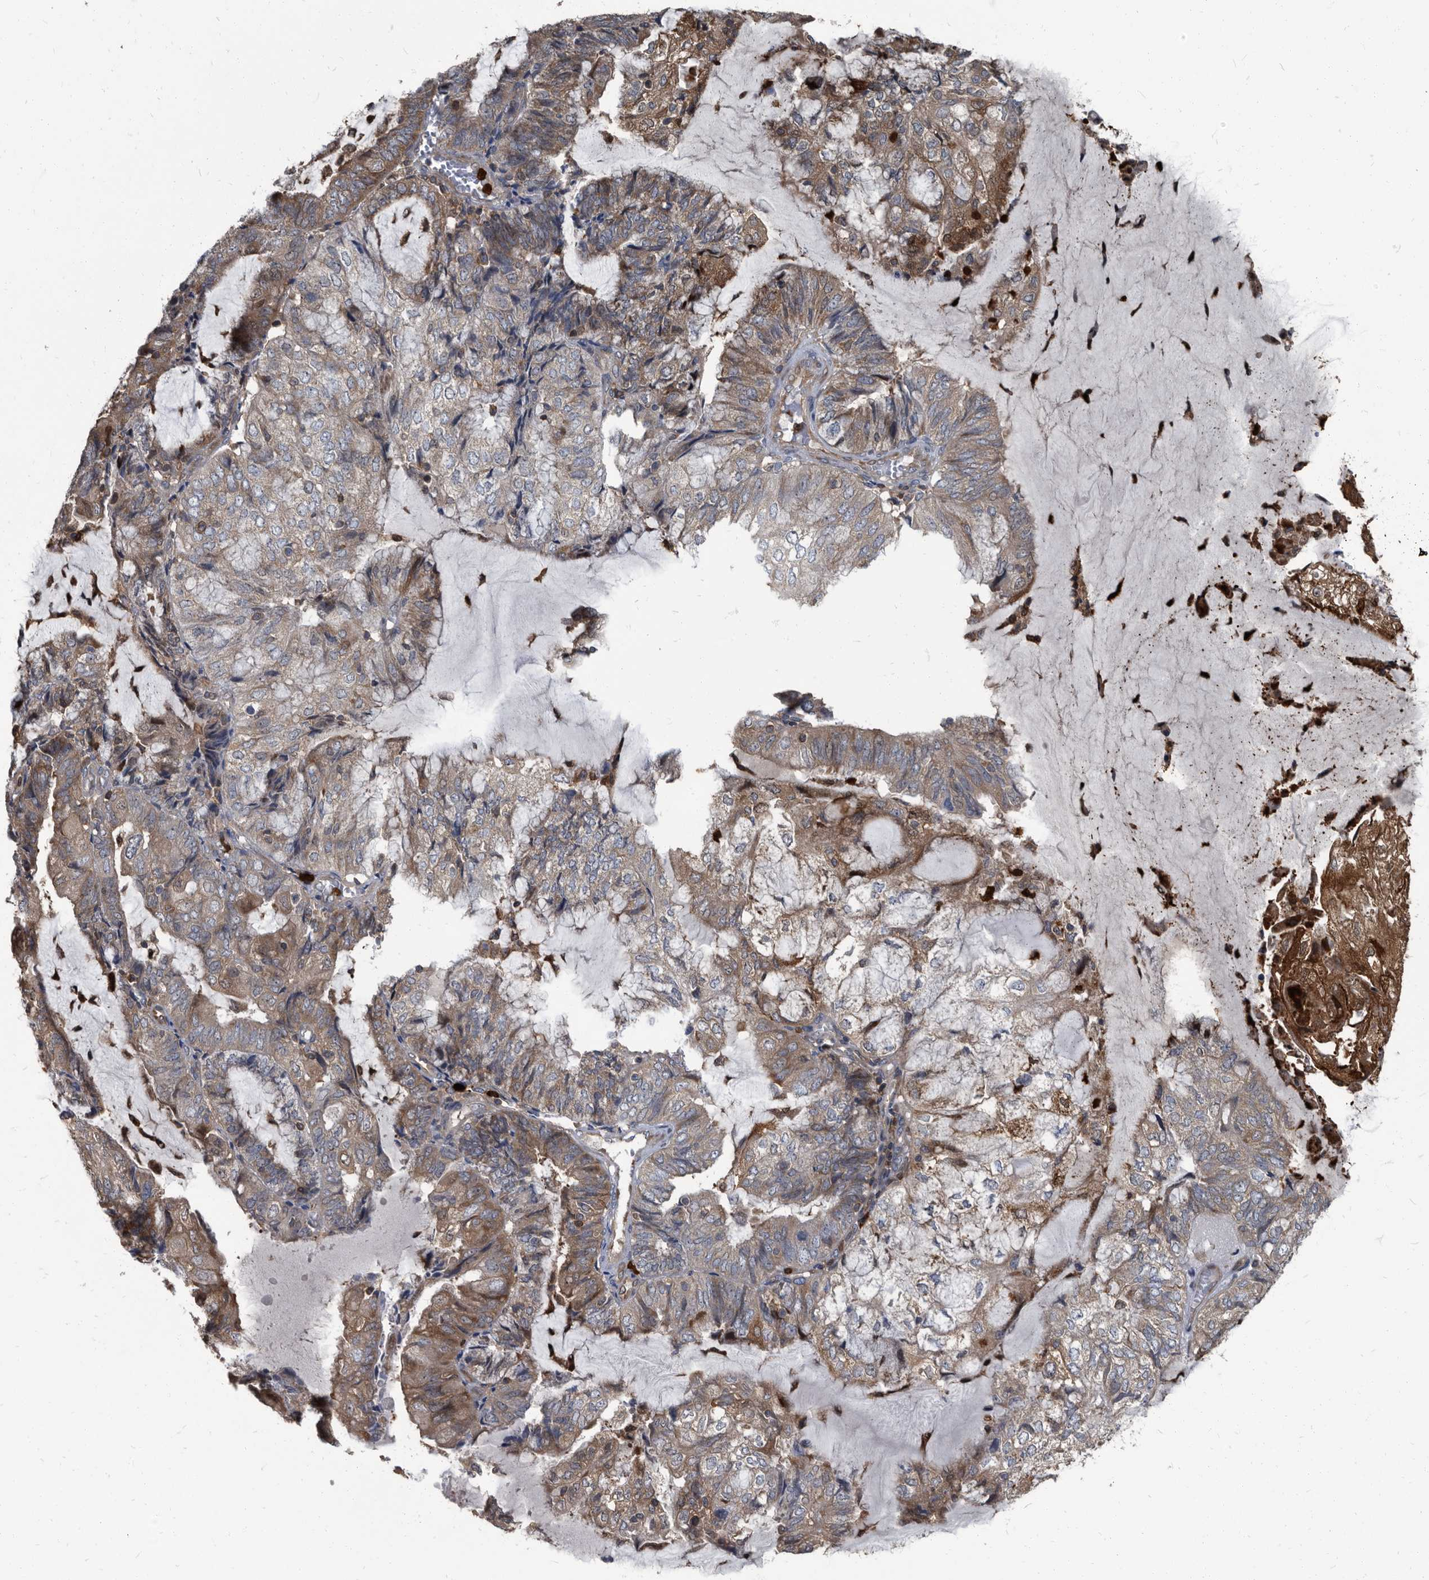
{"staining": {"intensity": "weak", "quantity": "25%-75%", "location": "cytoplasmic/membranous"}, "tissue": "endometrial cancer", "cell_type": "Tumor cells", "image_type": "cancer", "snomed": [{"axis": "morphology", "description": "Adenocarcinoma, NOS"}, {"axis": "topography", "description": "Endometrium"}], "caption": "Protein staining reveals weak cytoplasmic/membranous positivity in approximately 25%-75% of tumor cells in endometrial cancer (adenocarcinoma).", "gene": "CDV3", "patient": {"sex": "female", "age": 81}}